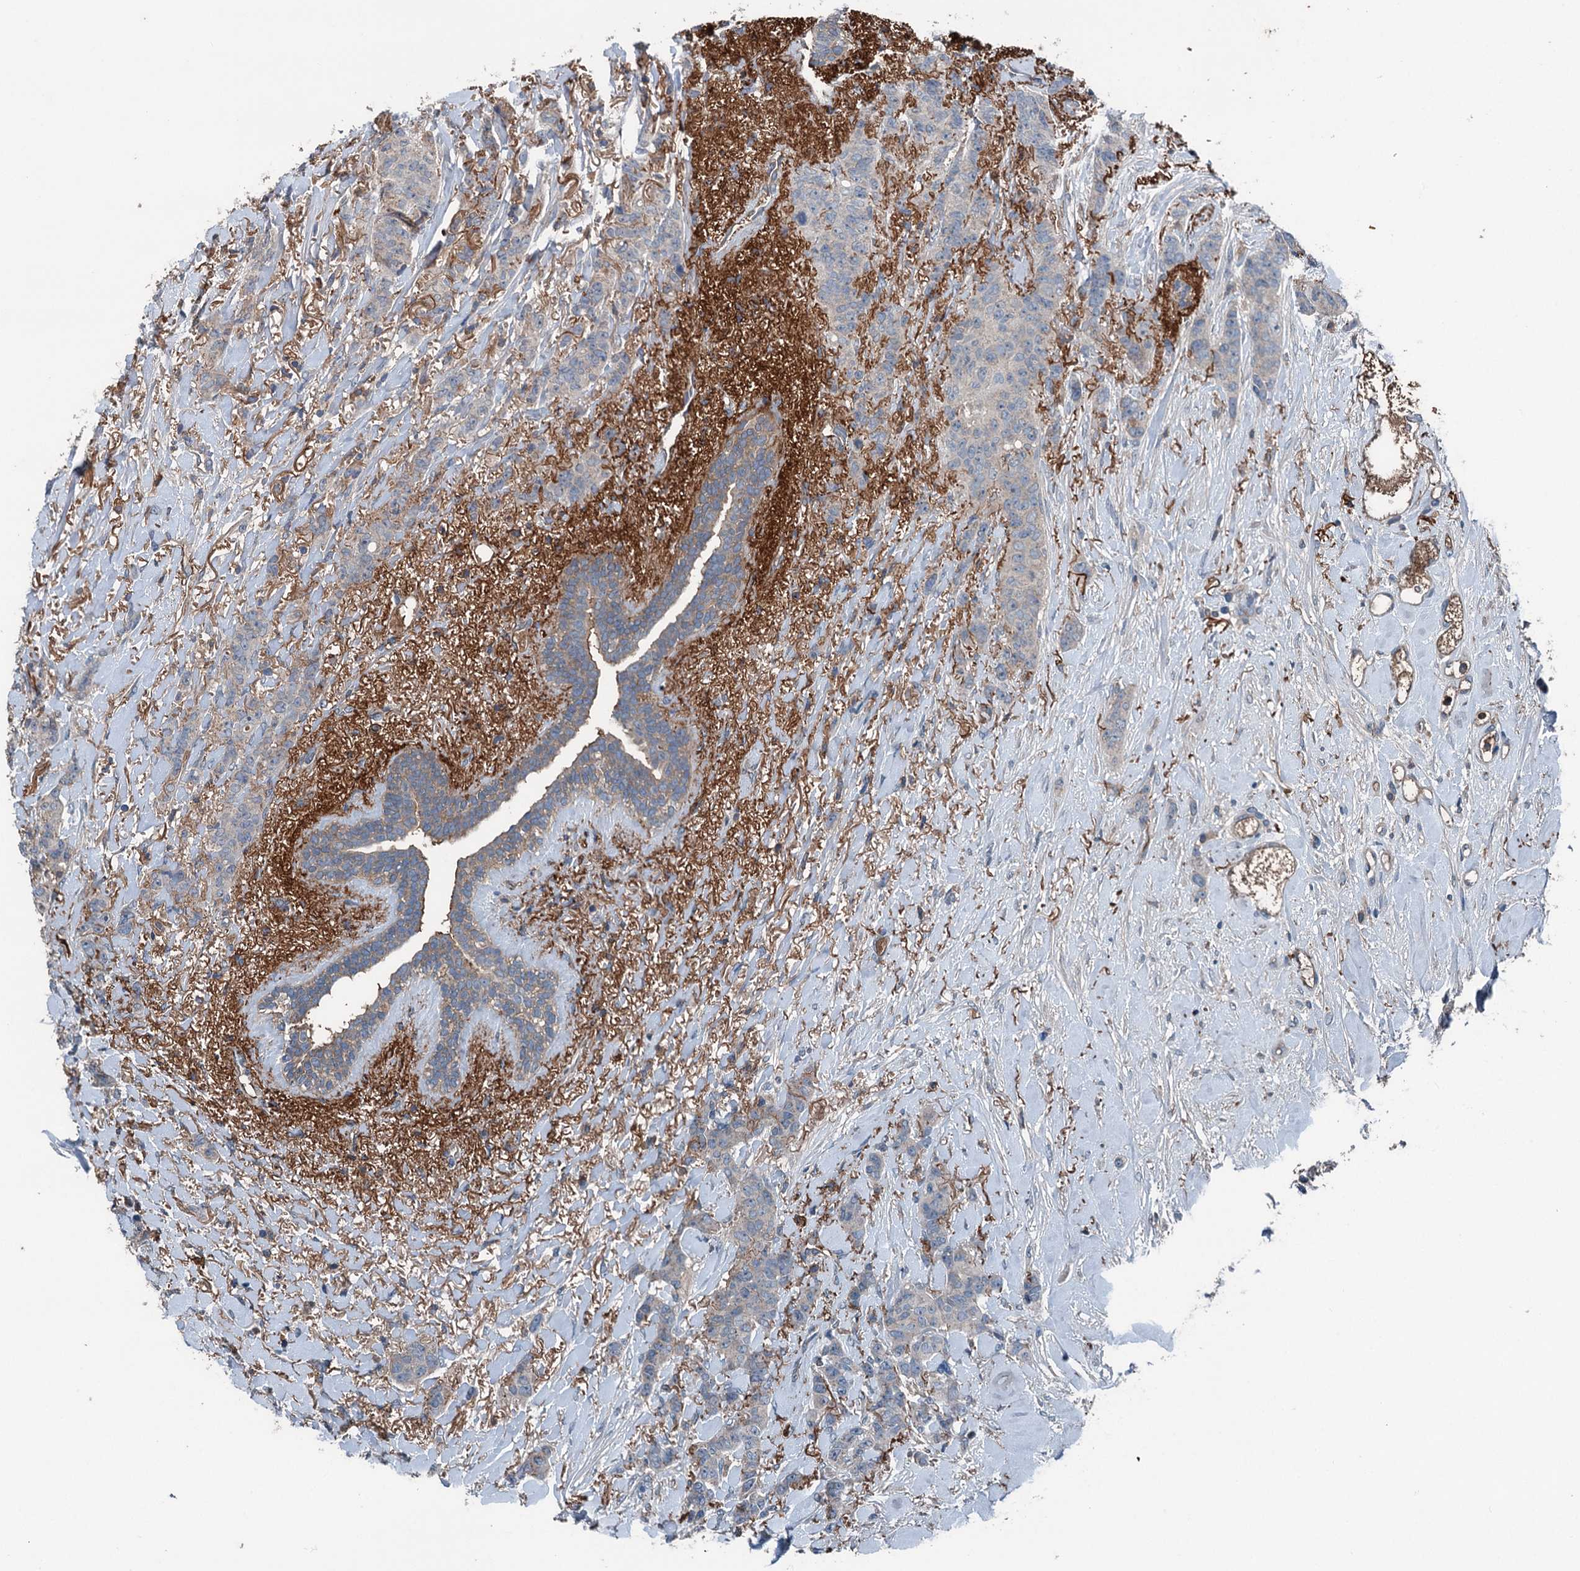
{"staining": {"intensity": "negative", "quantity": "none", "location": "none"}, "tissue": "breast cancer", "cell_type": "Tumor cells", "image_type": "cancer", "snomed": [{"axis": "morphology", "description": "Duct carcinoma"}, {"axis": "topography", "description": "Breast"}], "caption": "Protein analysis of breast intraductal carcinoma exhibits no significant positivity in tumor cells.", "gene": "PDSS1", "patient": {"sex": "female", "age": 40}}